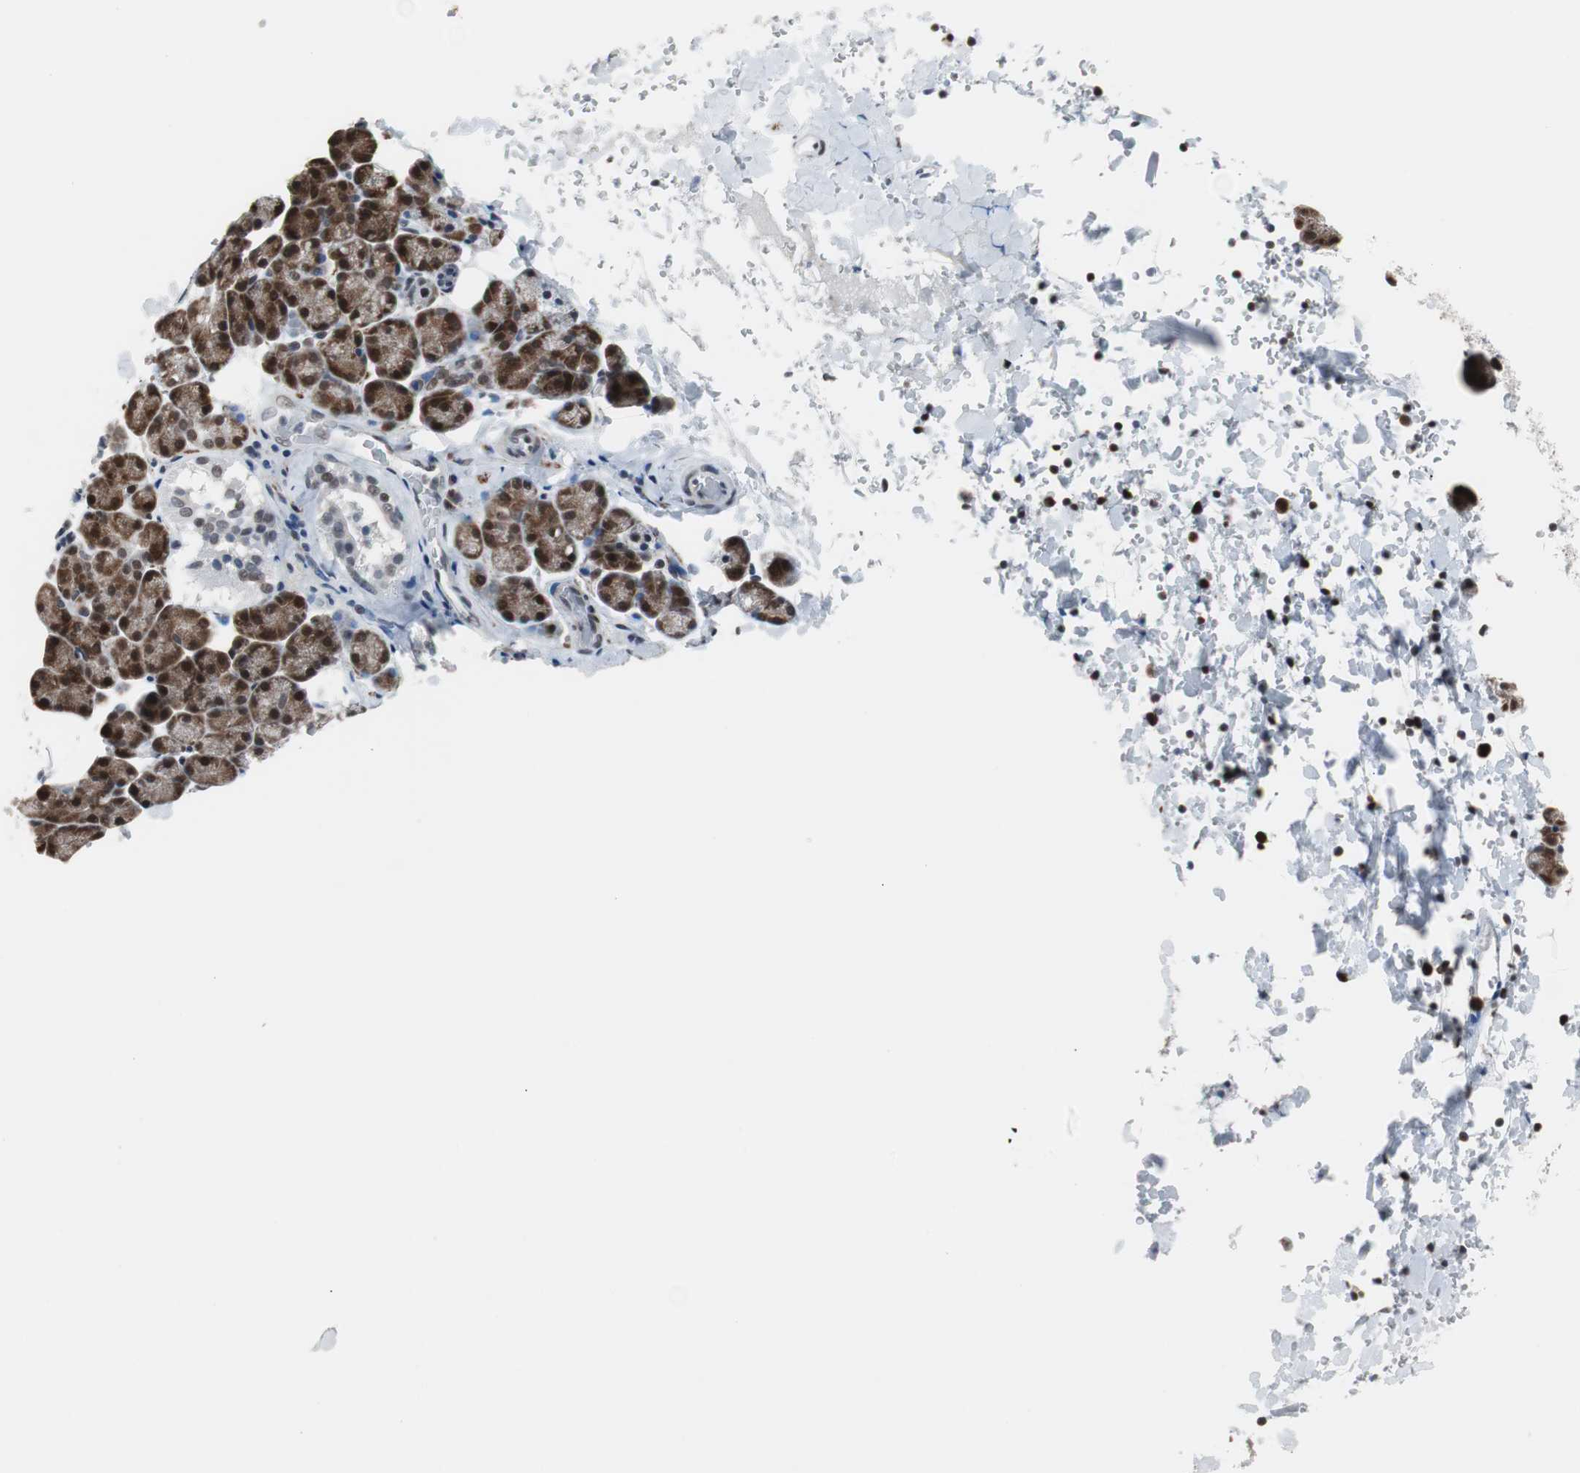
{"staining": {"intensity": "strong", "quantity": ">75%", "location": "cytoplasmic/membranous,nuclear"}, "tissue": "salivary gland", "cell_type": "Glandular cells", "image_type": "normal", "snomed": [{"axis": "morphology", "description": "Normal tissue, NOS"}, {"axis": "topography", "description": "Lymph node"}, {"axis": "topography", "description": "Salivary gland"}], "caption": "This photomicrograph demonstrates immunohistochemistry (IHC) staining of normal salivary gland, with high strong cytoplasmic/membranous,nuclear staining in about >75% of glandular cells.", "gene": "ZHX2", "patient": {"sex": "male", "age": 8}}